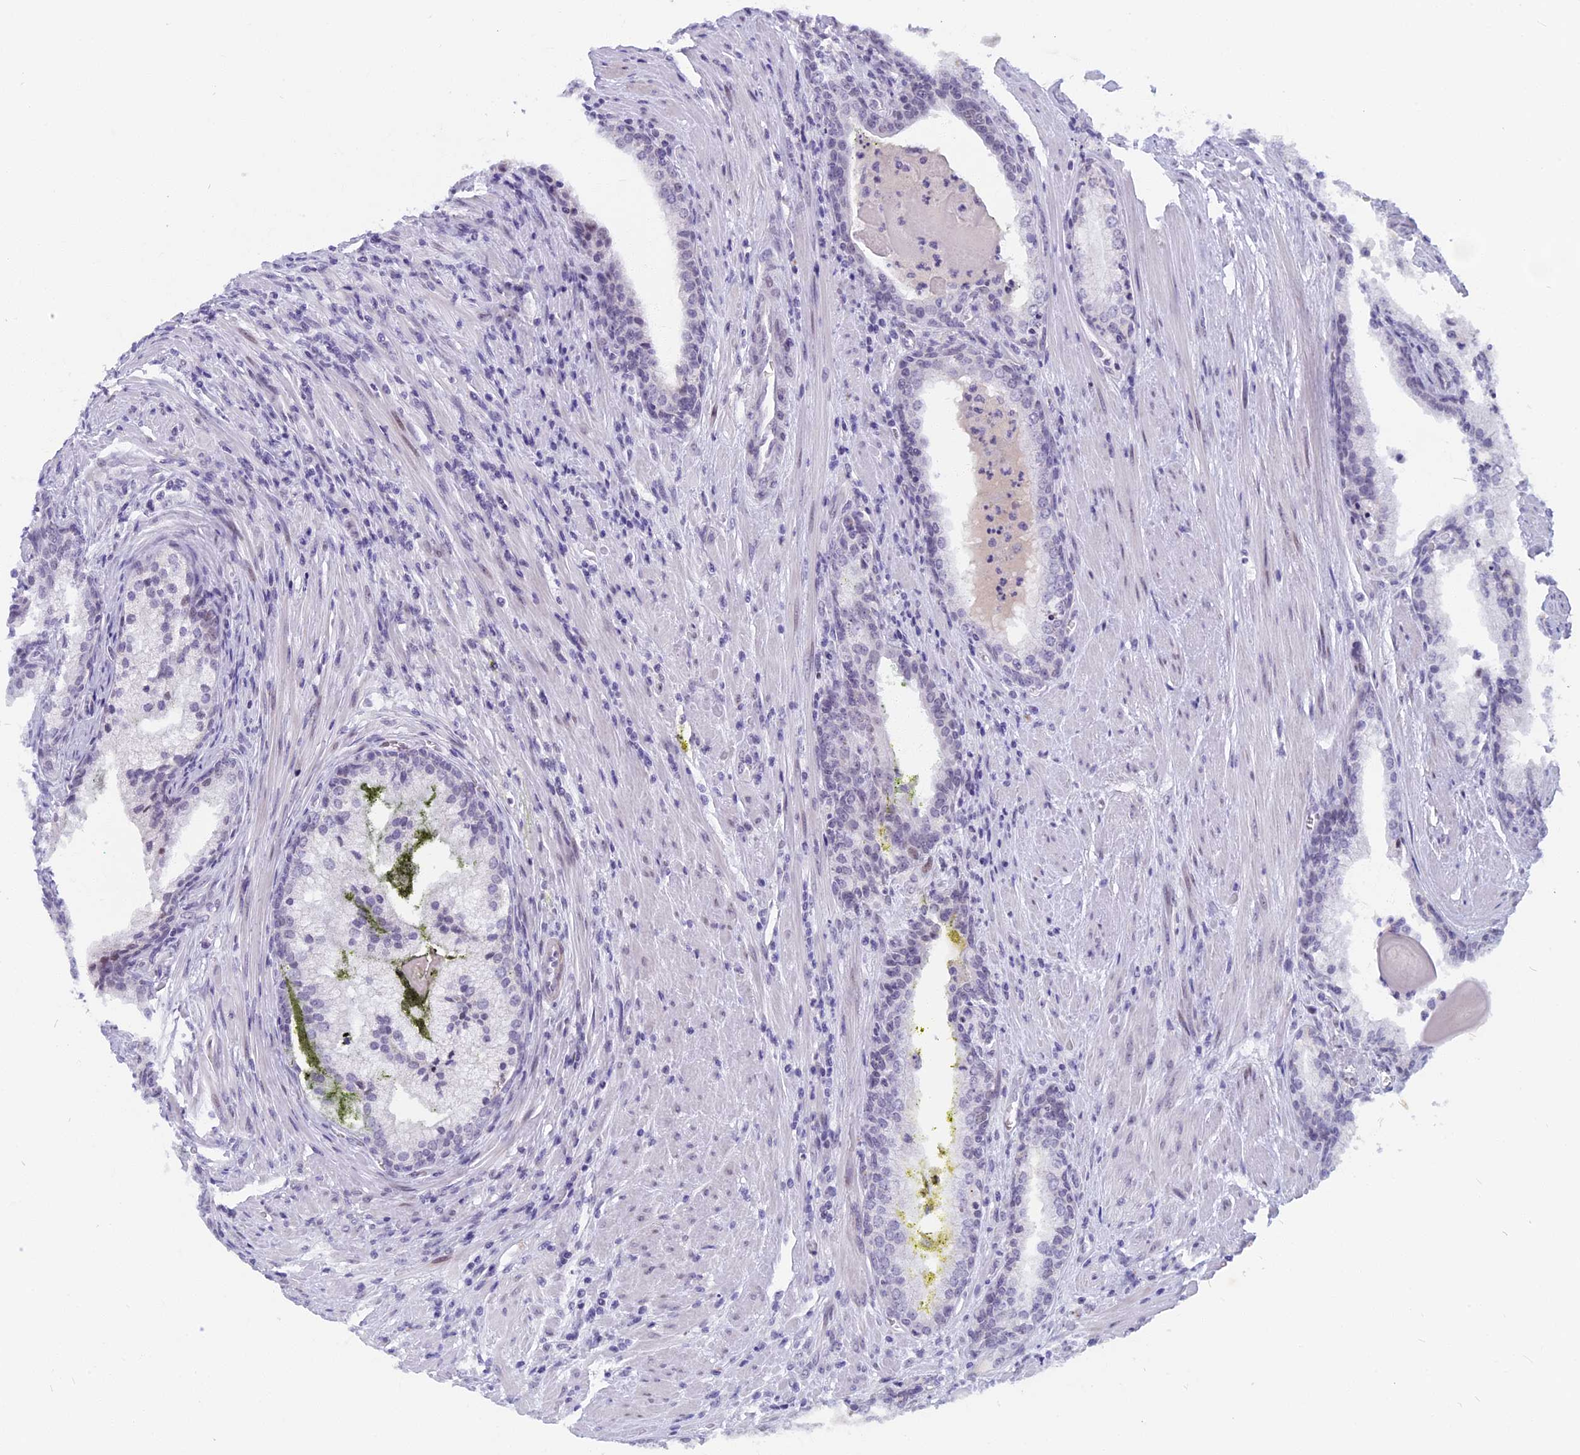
{"staining": {"intensity": "negative", "quantity": "none", "location": "none"}, "tissue": "prostate cancer", "cell_type": "Tumor cells", "image_type": "cancer", "snomed": [{"axis": "morphology", "description": "Adenocarcinoma, Low grade"}, {"axis": "topography", "description": "Prostate"}], "caption": "Immunohistochemistry (IHC) photomicrograph of neoplastic tissue: adenocarcinoma (low-grade) (prostate) stained with DAB reveals no significant protein positivity in tumor cells.", "gene": "CDC7", "patient": {"sex": "male", "age": 54}}